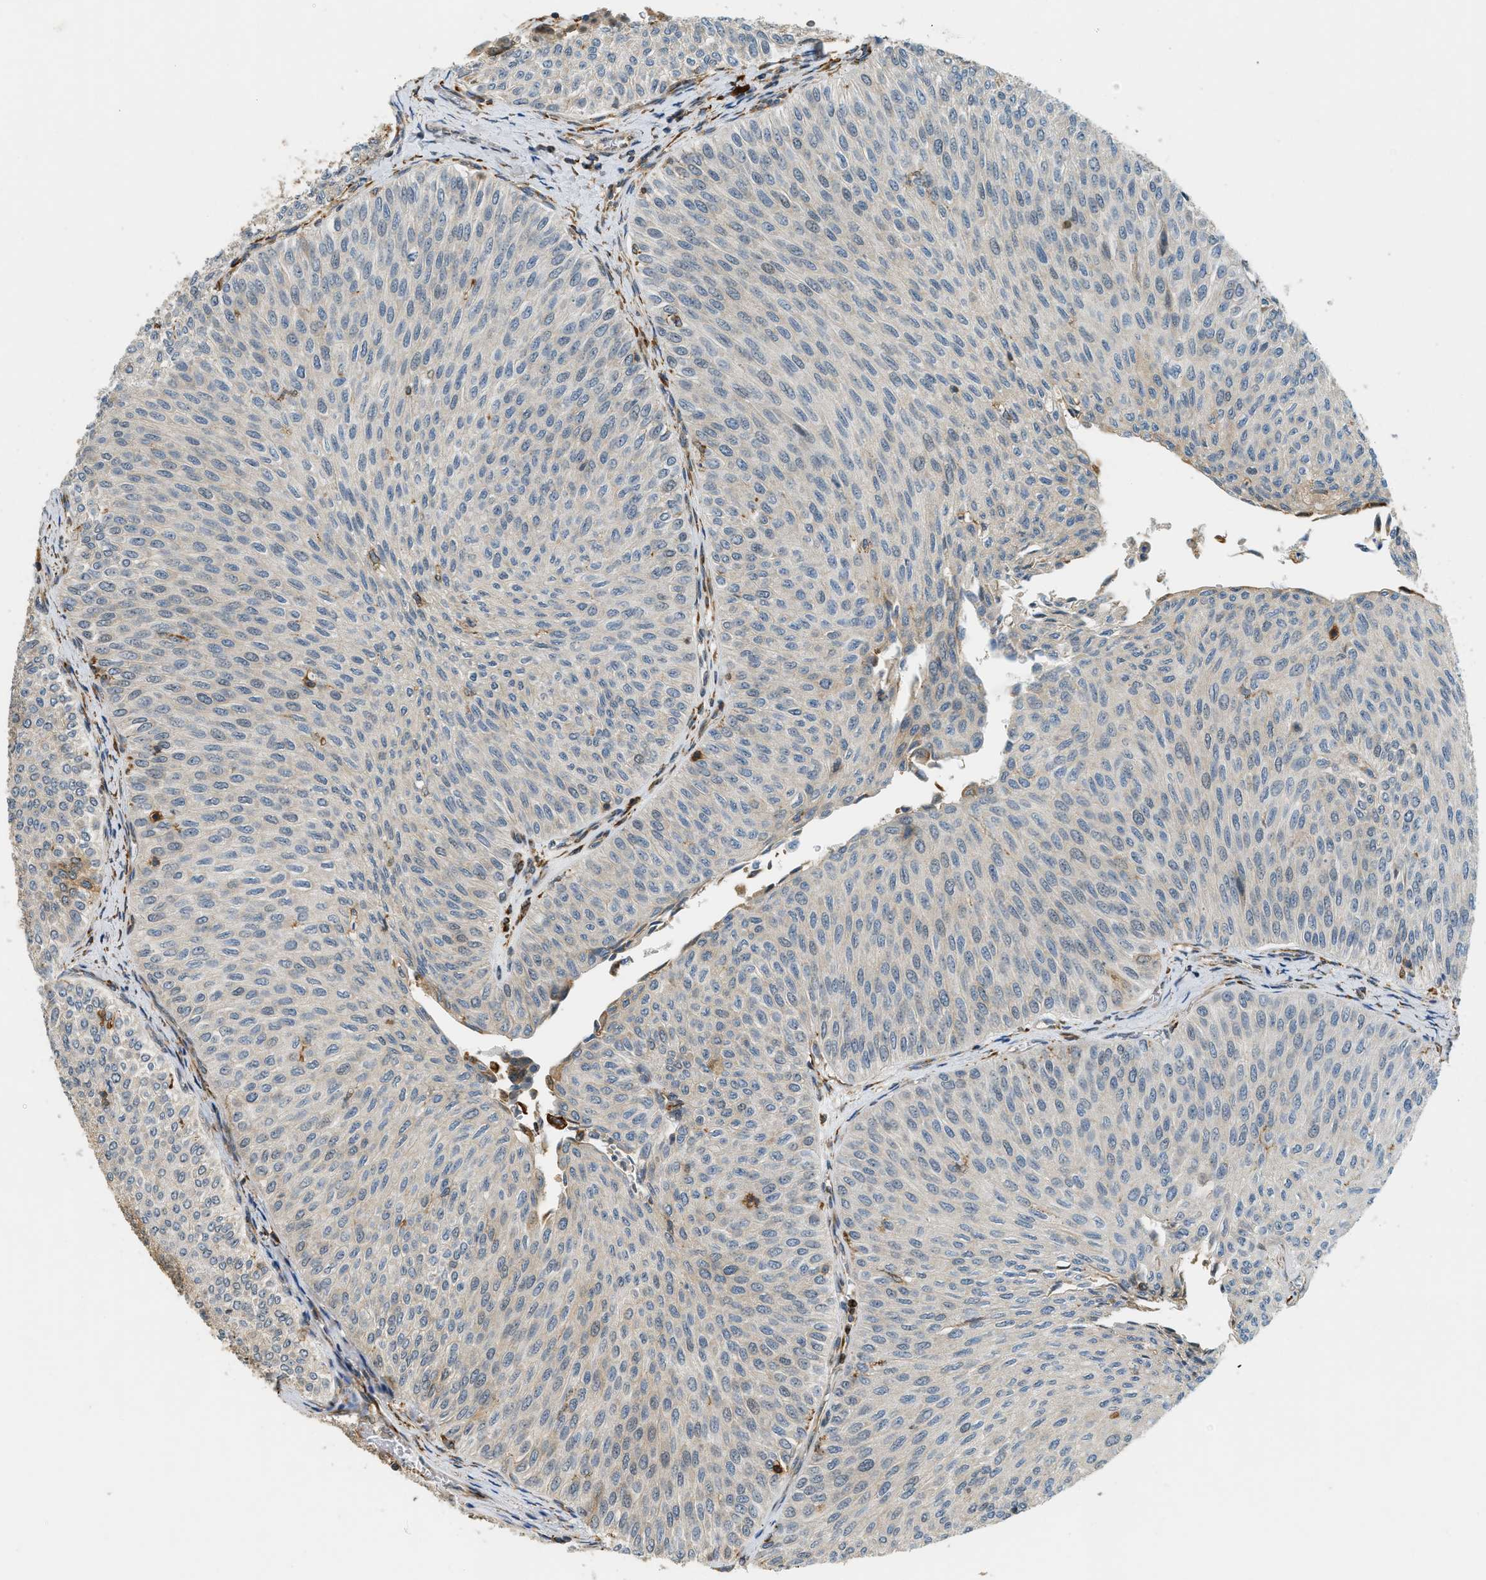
{"staining": {"intensity": "weak", "quantity": "<25%", "location": "cytoplasmic/membranous"}, "tissue": "urothelial cancer", "cell_type": "Tumor cells", "image_type": "cancer", "snomed": [{"axis": "morphology", "description": "Urothelial carcinoma, Low grade"}, {"axis": "topography", "description": "Urinary bladder"}], "caption": "There is no significant positivity in tumor cells of urothelial cancer.", "gene": "SEMA4D", "patient": {"sex": "male", "age": 78}}